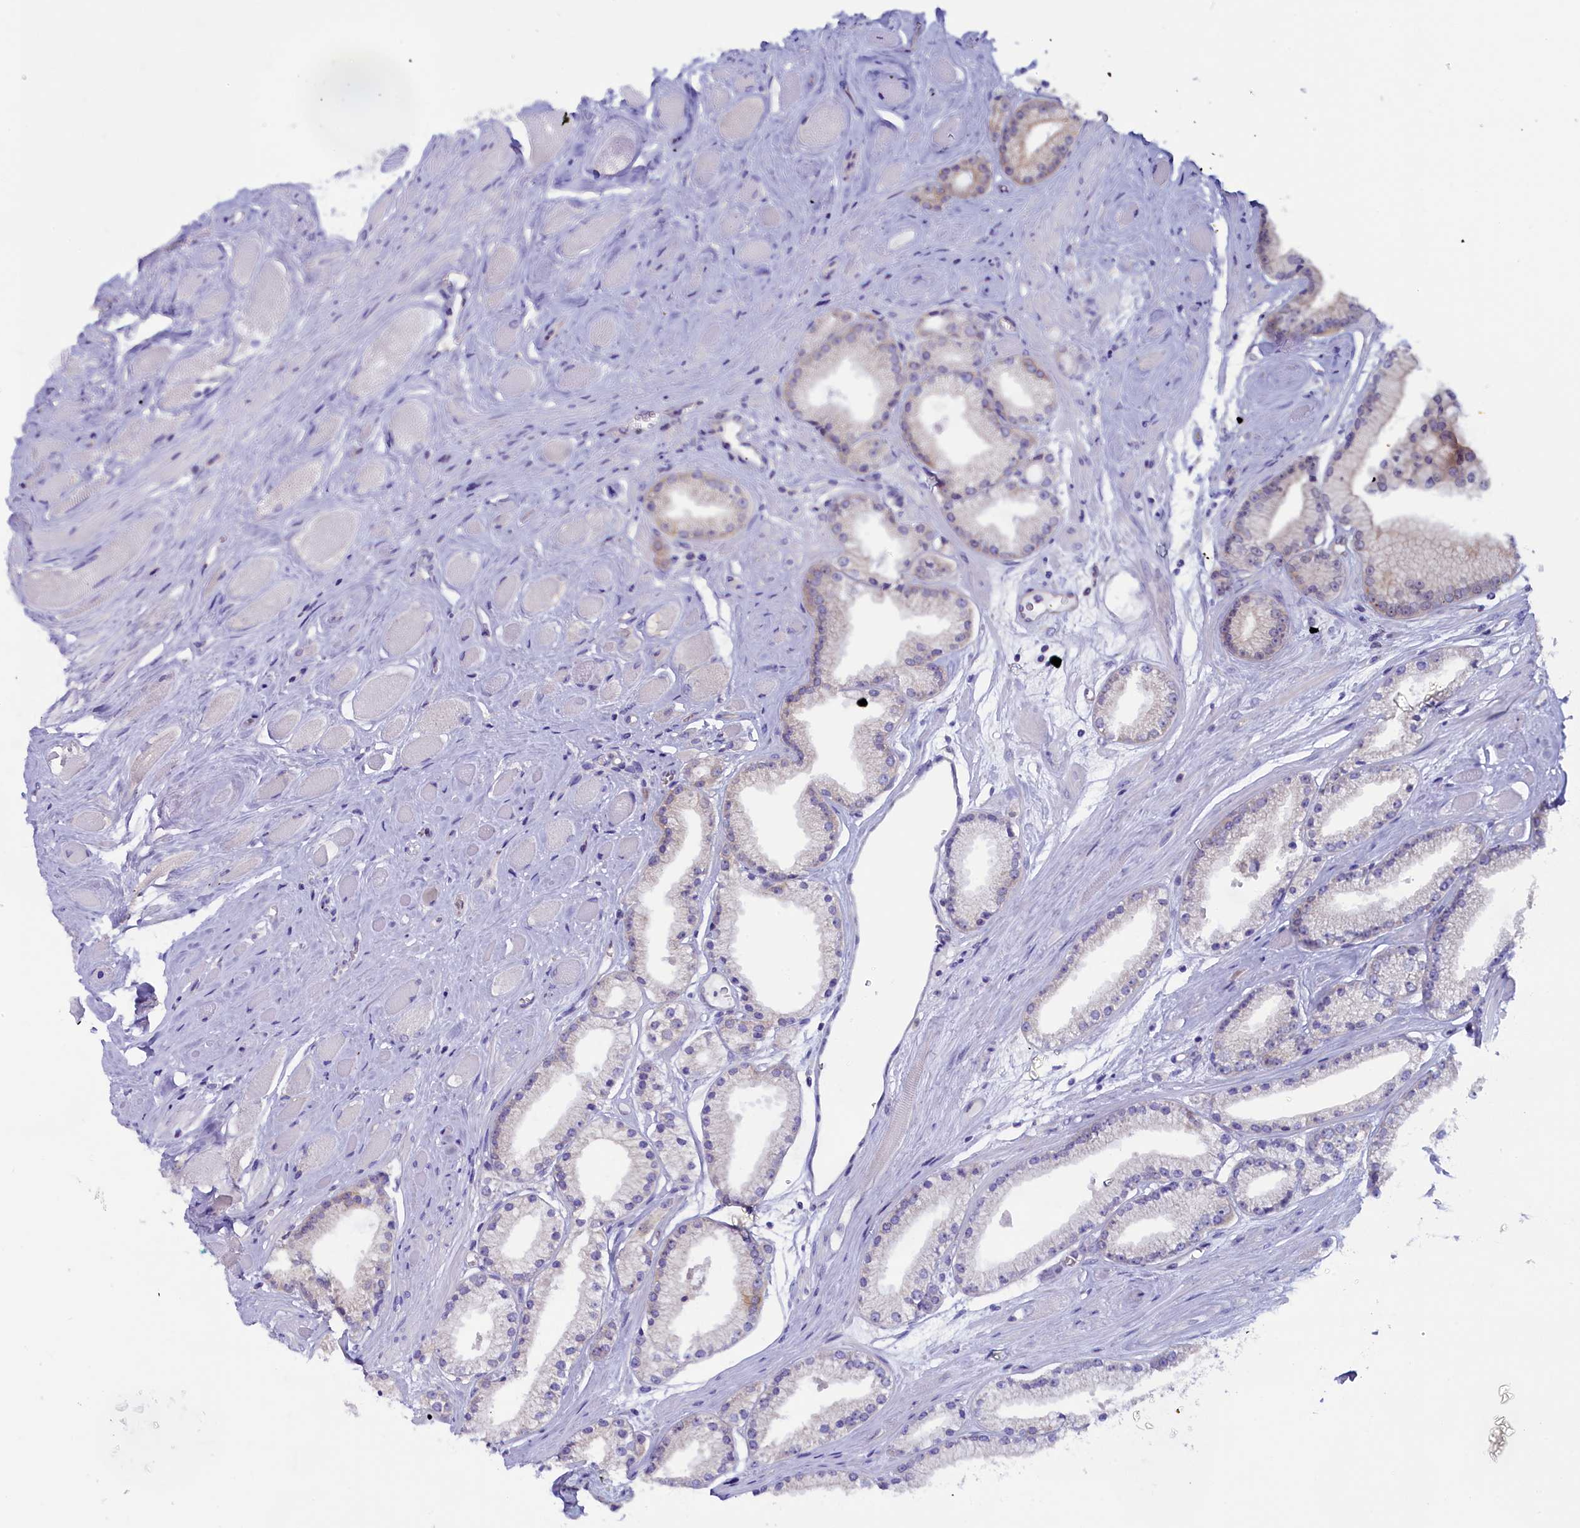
{"staining": {"intensity": "negative", "quantity": "none", "location": "none"}, "tissue": "prostate cancer", "cell_type": "Tumor cells", "image_type": "cancer", "snomed": [{"axis": "morphology", "description": "Adenocarcinoma, High grade"}, {"axis": "topography", "description": "Prostate"}], "caption": "This is a micrograph of immunohistochemistry staining of prostate cancer, which shows no positivity in tumor cells.", "gene": "CIAPIN1", "patient": {"sex": "male", "age": 67}}